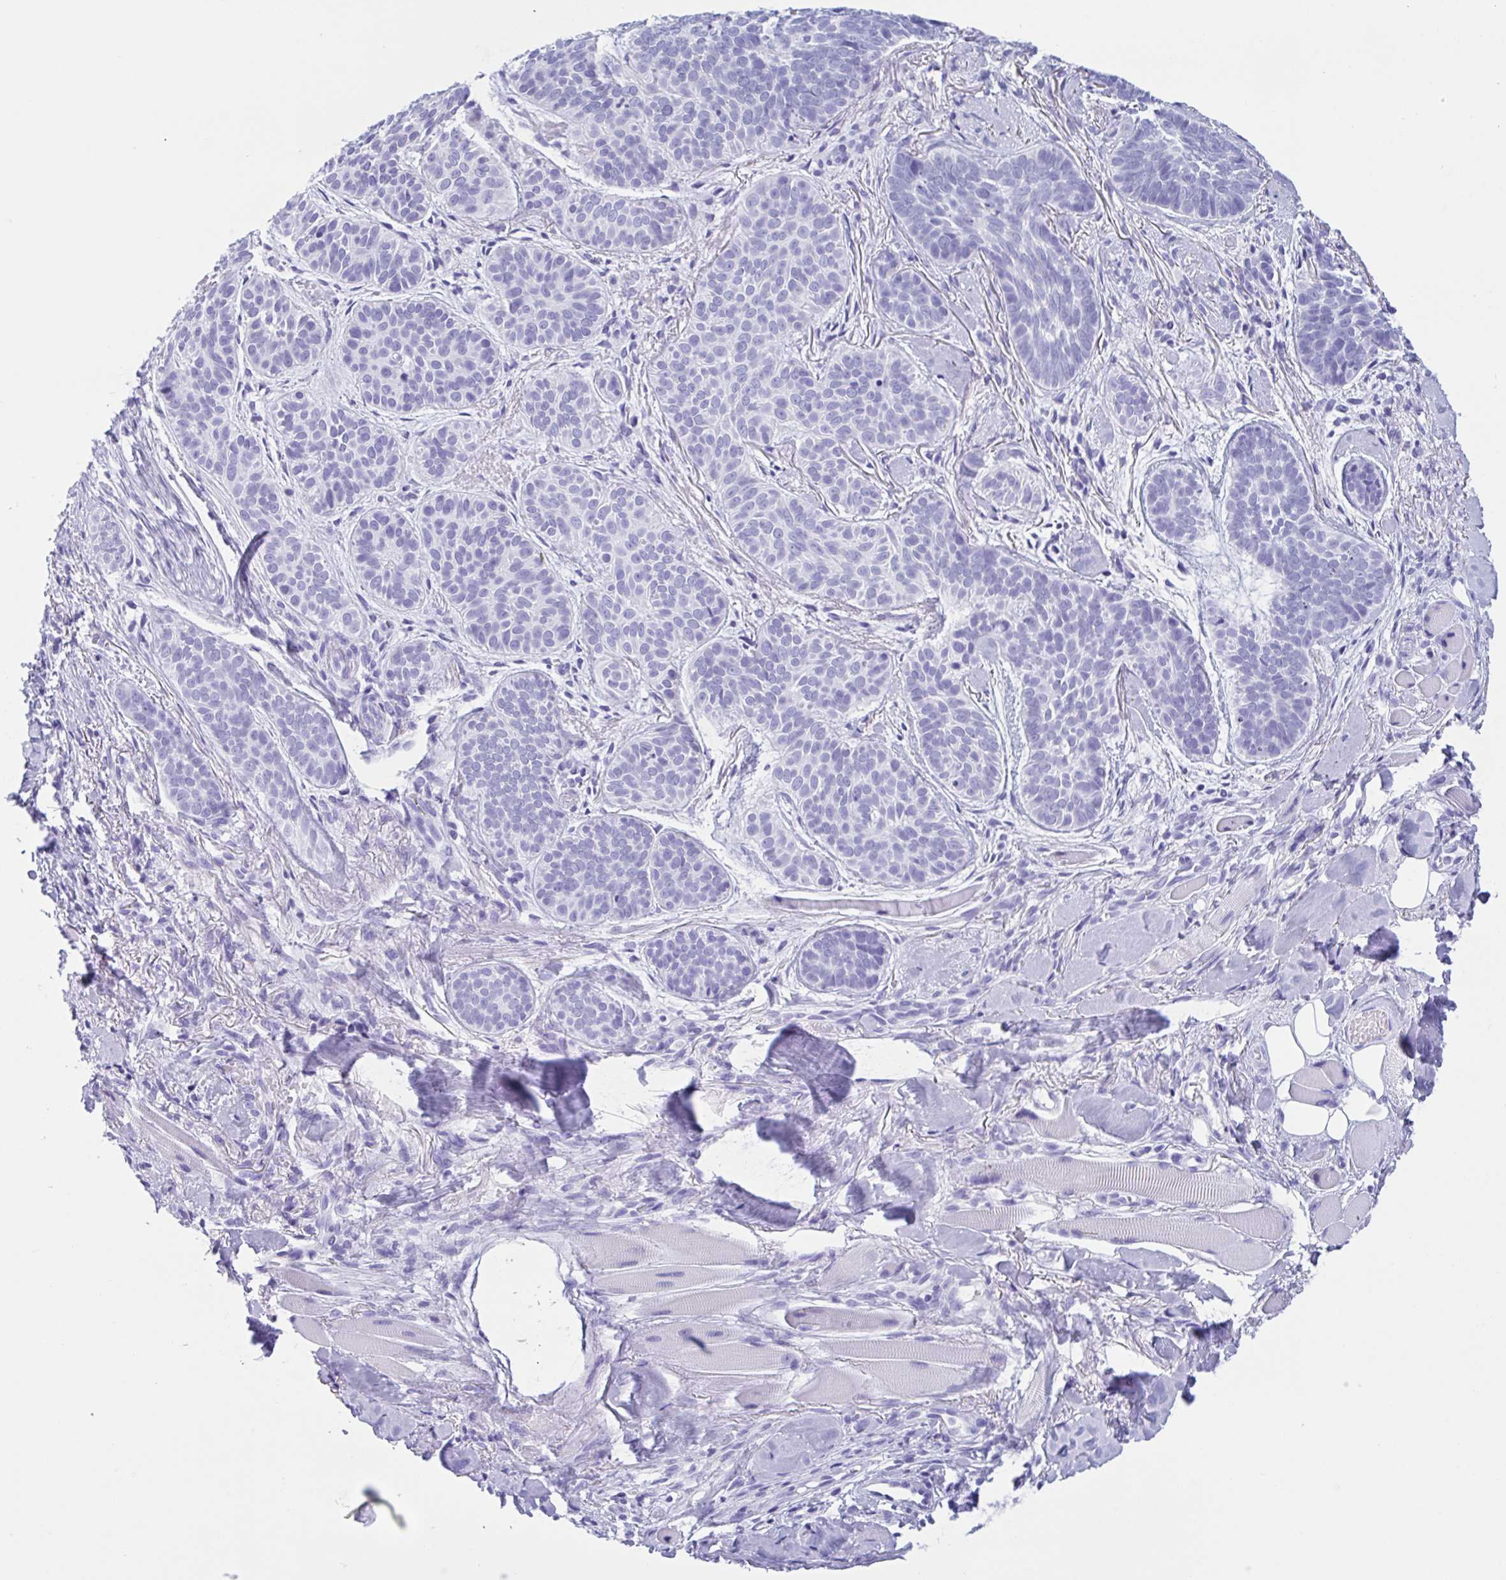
{"staining": {"intensity": "negative", "quantity": "none", "location": "none"}, "tissue": "skin cancer", "cell_type": "Tumor cells", "image_type": "cancer", "snomed": [{"axis": "morphology", "description": "Basal cell carcinoma"}, {"axis": "topography", "description": "Skin"}, {"axis": "topography", "description": "Skin of nose"}], "caption": "A histopathology image of basal cell carcinoma (skin) stained for a protein shows no brown staining in tumor cells.", "gene": "ZNF850", "patient": {"sex": "female", "age": 81}}